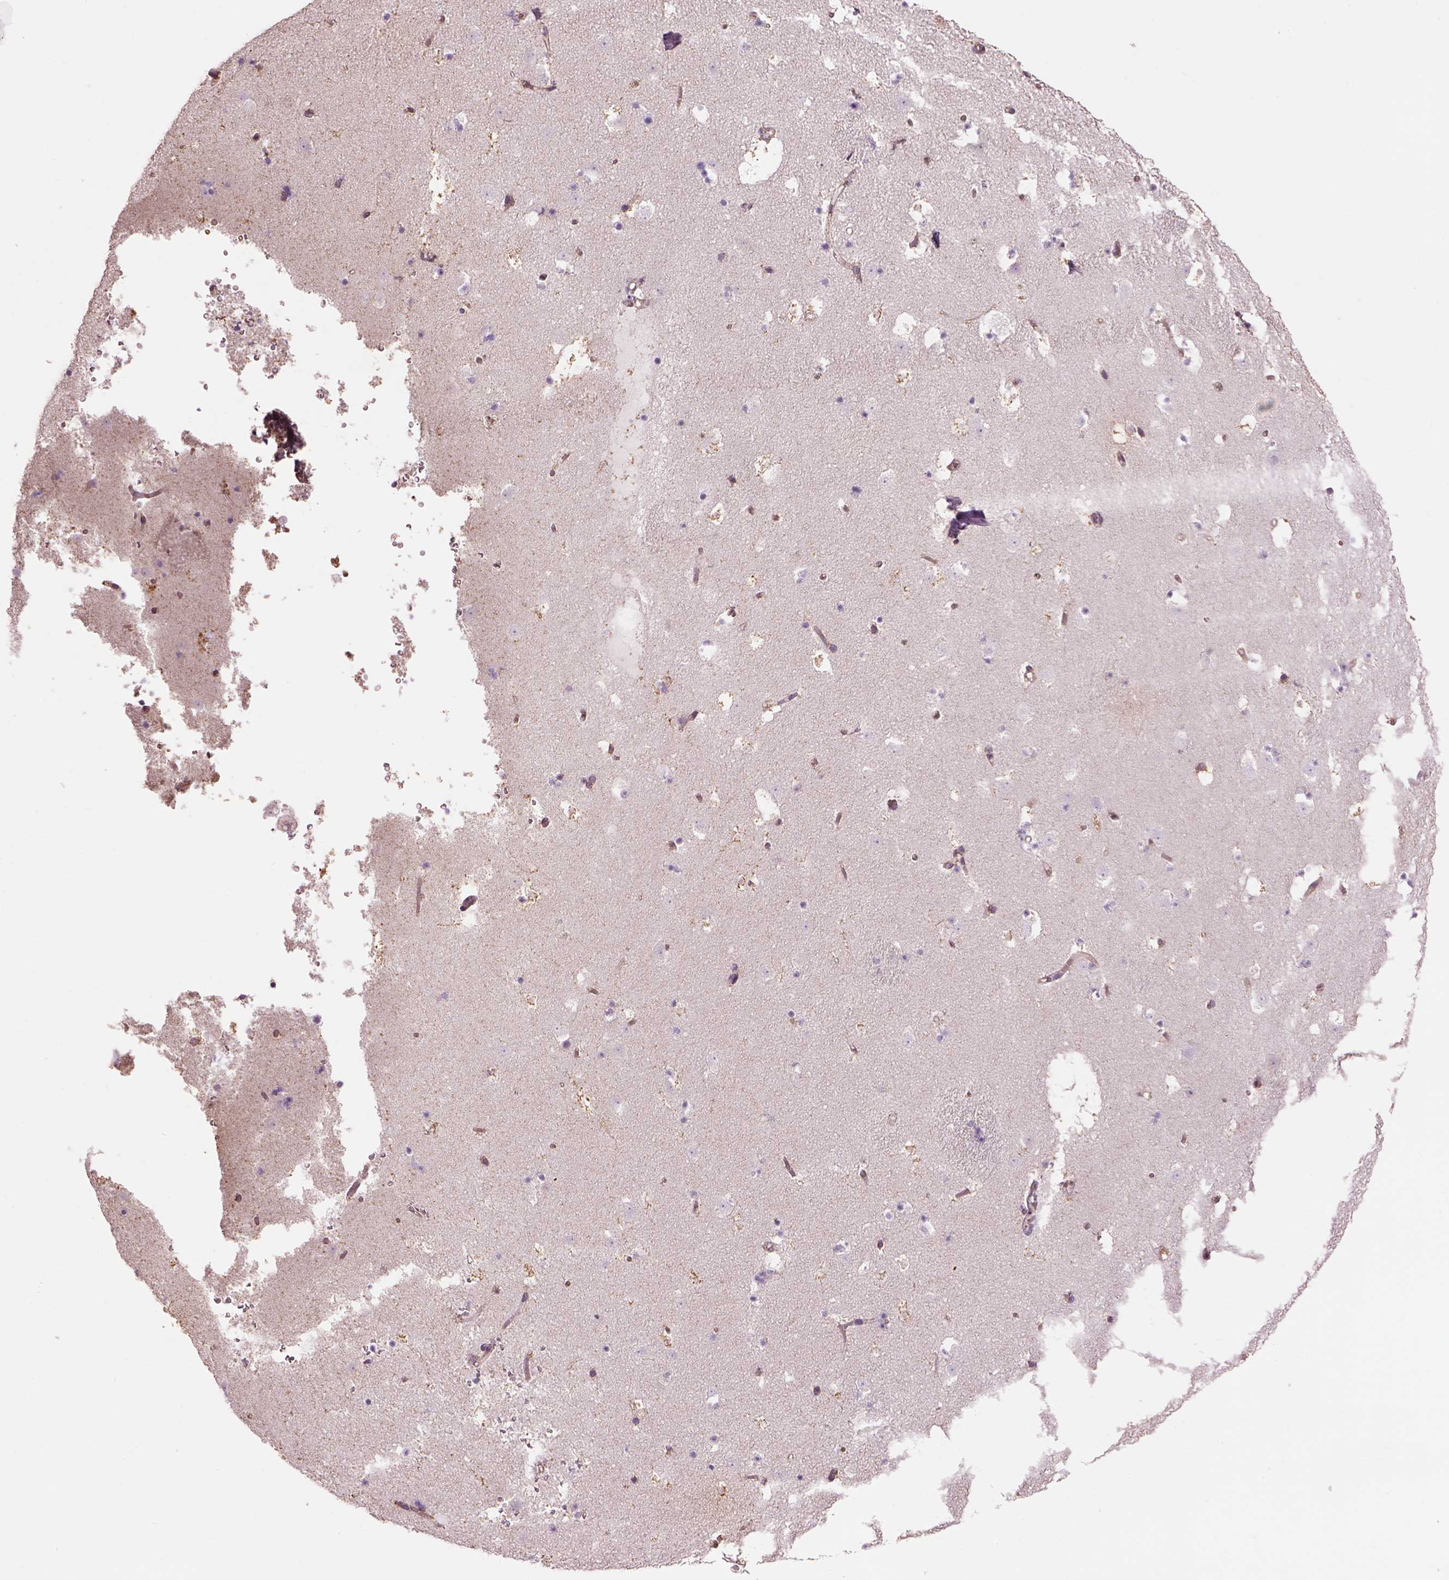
{"staining": {"intensity": "negative", "quantity": "none", "location": "none"}, "tissue": "caudate", "cell_type": "Glial cells", "image_type": "normal", "snomed": [{"axis": "morphology", "description": "Normal tissue, NOS"}, {"axis": "topography", "description": "Lateral ventricle wall"}], "caption": "Benign caudate was stained to show a protein in brown. There is no significant positivity in glial cells. Nuclei are stained in blue.", "gene": "IFT52", "patient": {"sex": "female", "age": 42}}